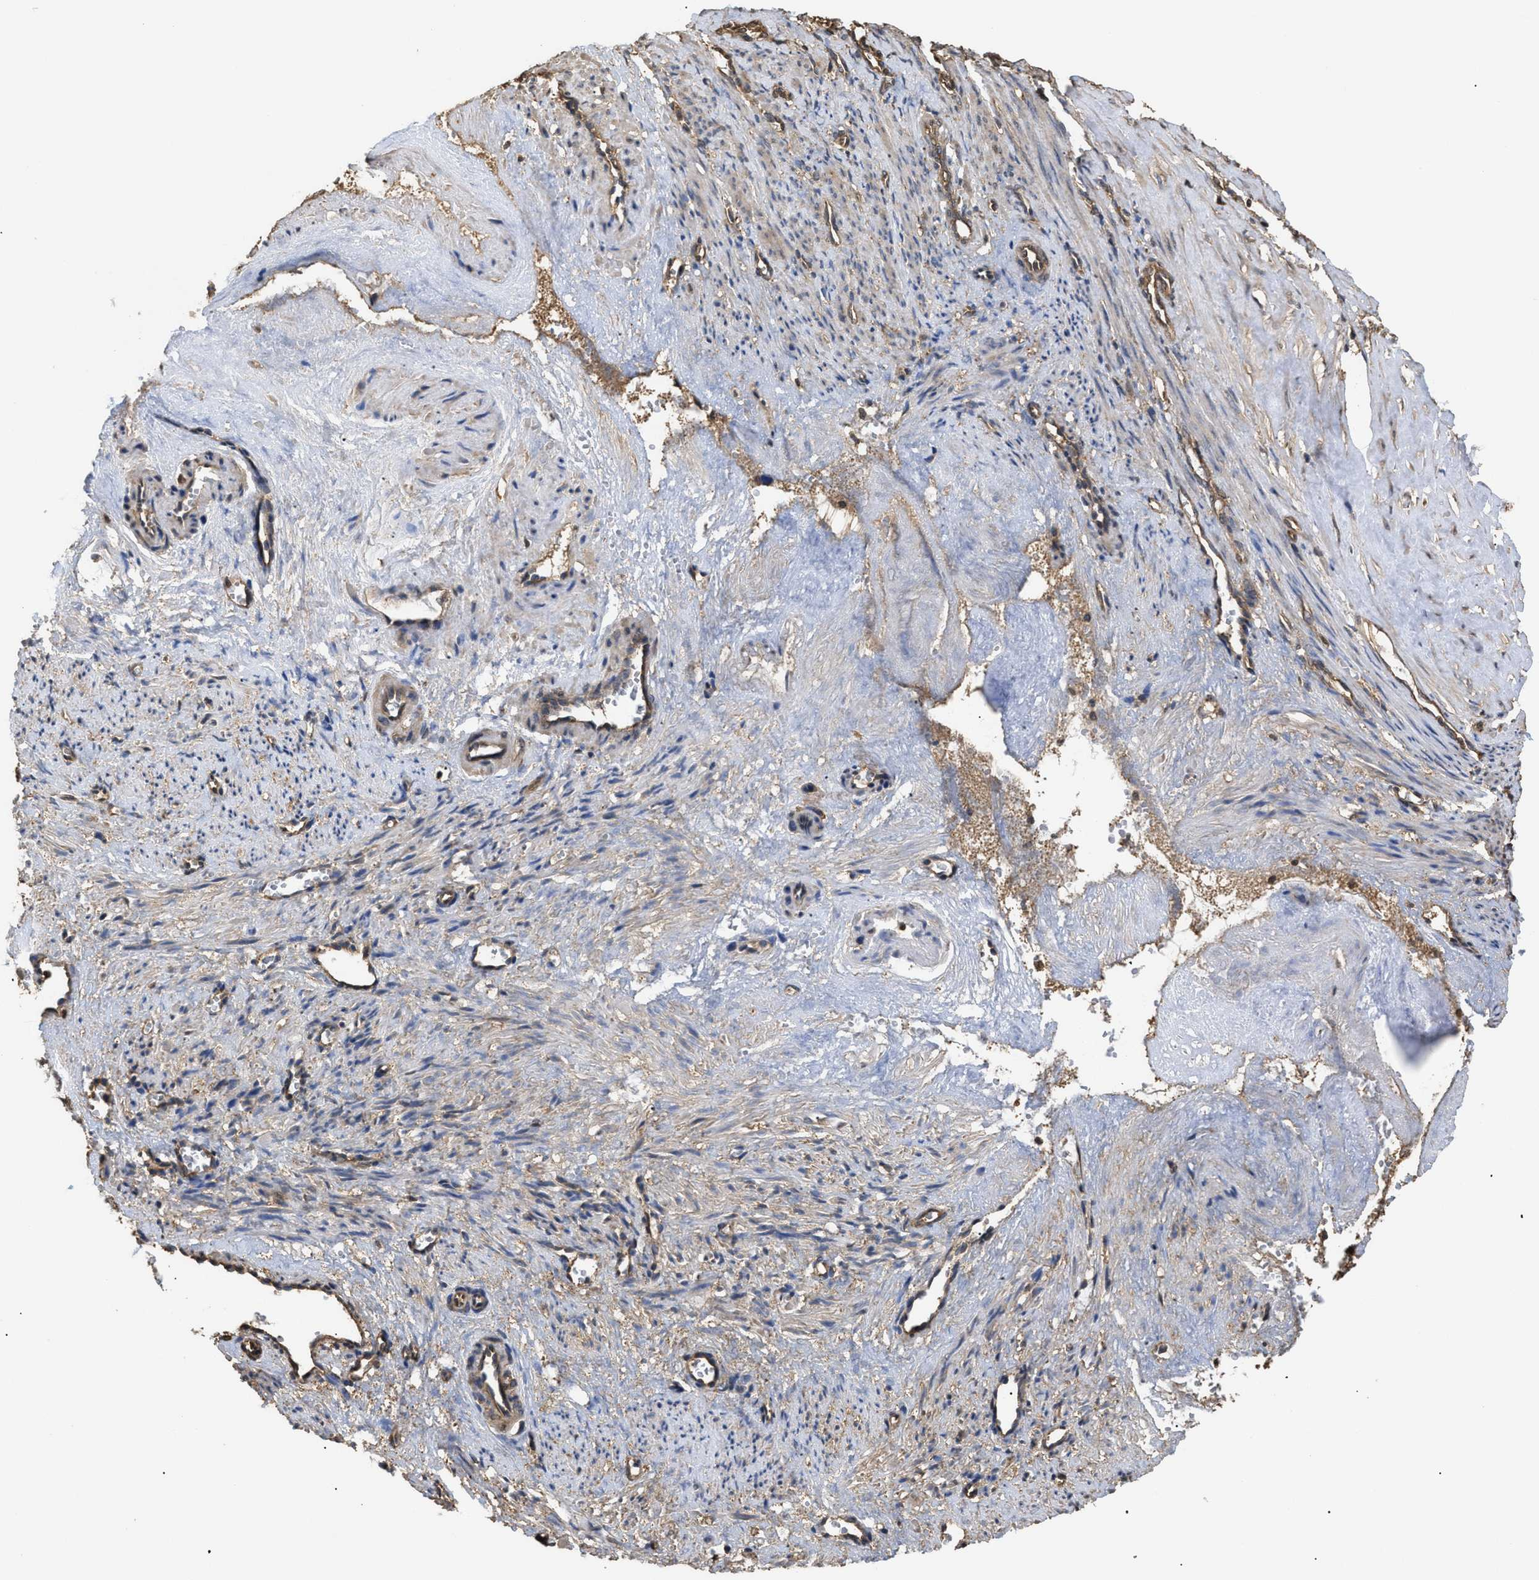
{"staining": {"intensity": "moderate", "quantity": ">75%", "location": "cytoplasmic/membranous"}, "tissue": "smooth muscle", "cell_type": "Smooth muscle cells", "image_type": "normal", "snomed": [{"axis": "morphology", "description": "Normal tissue, NOS"}, {"axis": "topography", "description": "Endometrium"}], "caption": "A photomicrograph of human smooth muscle stained for a protein exhibits moderate cytoplasmic/membranous brown staining in smooth muscle cells.", "gene": "CALM1", "patient": {"sex": "female", "age": 33}}